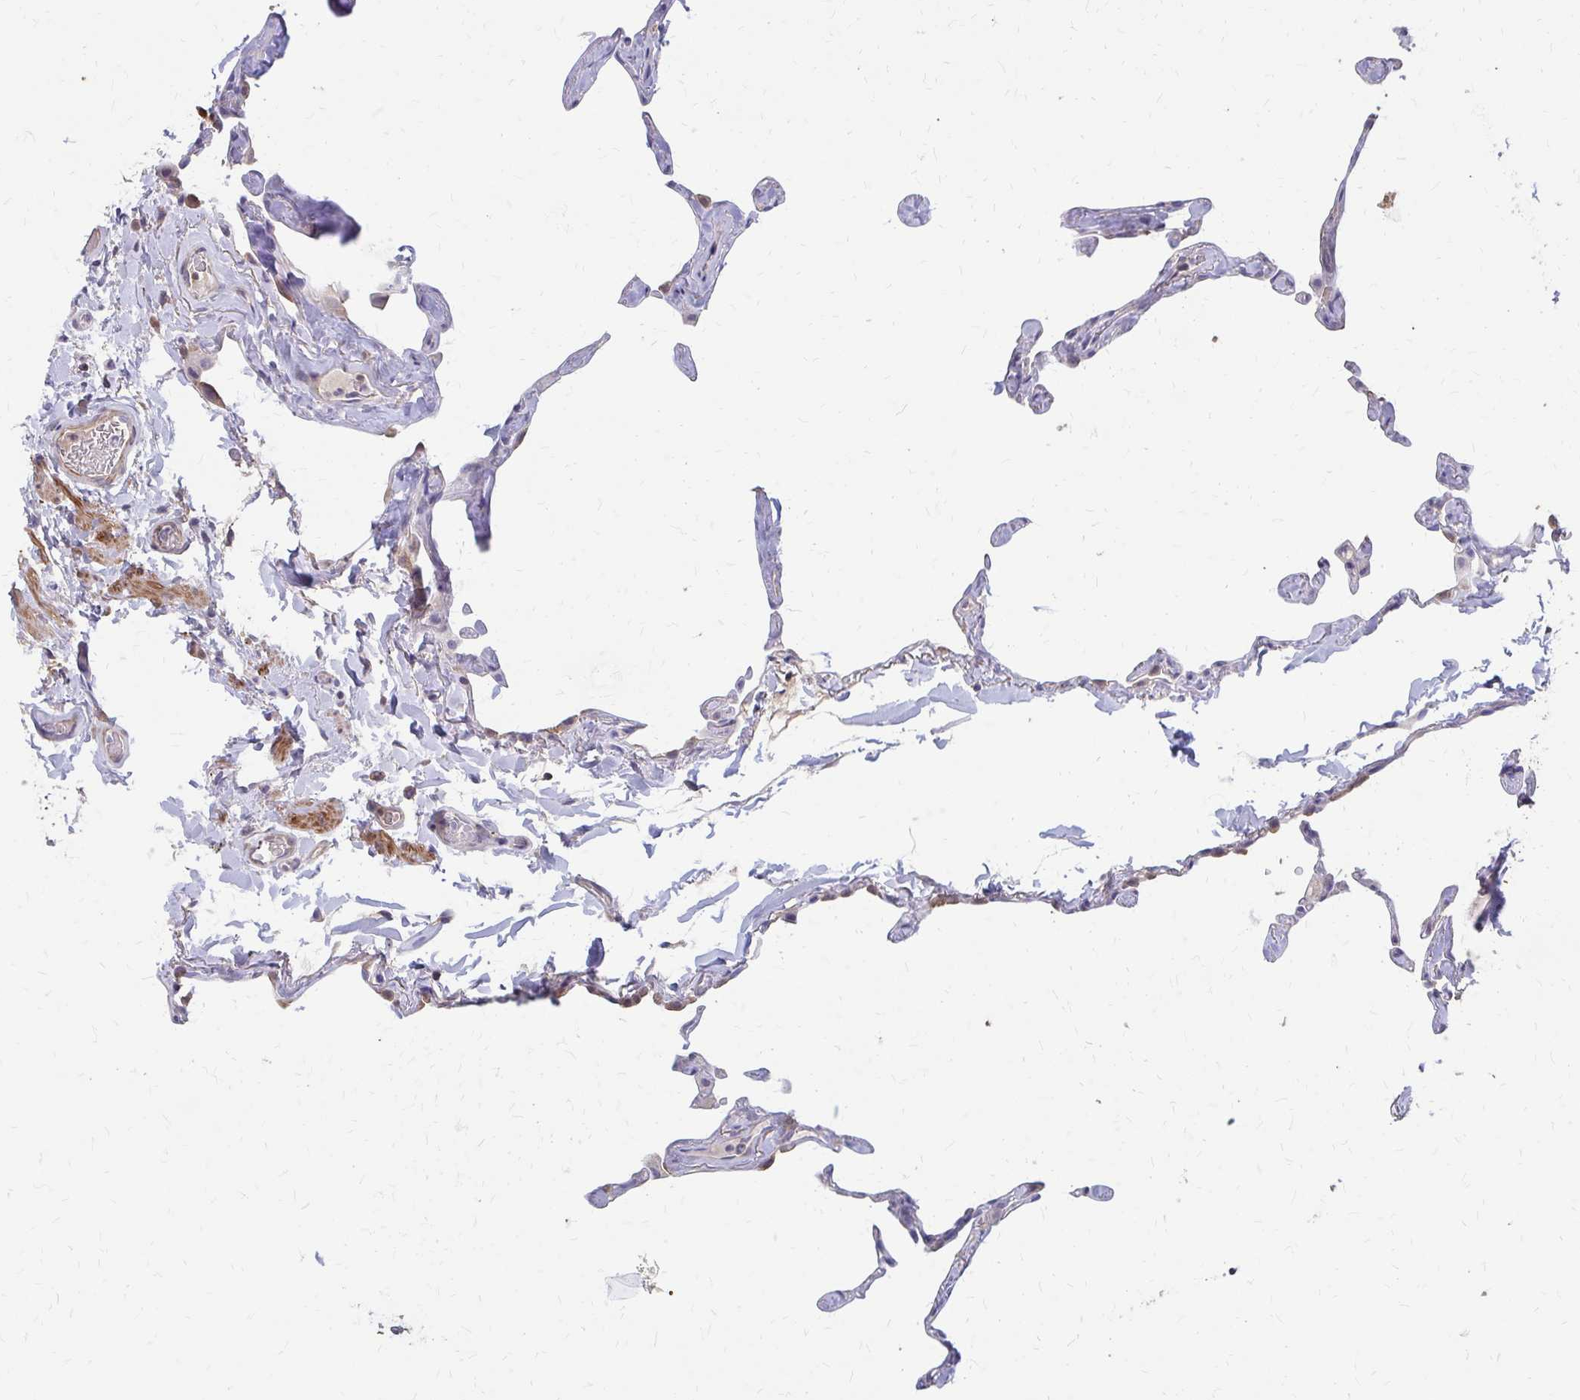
{"staining": {"intensity": "weak", "quantity": "<25%", "location": "cytoplasmic/membranous"}, "tissue": "lung", "cell_type": "Alveolar cells", "image_type": "normal", "snomed": [{"axis": "morphology", "description": "Normal tissue, NOS"}, {"axis": "topography", "description": "Lung"}], "caption": "This is an IHC histopathology image of benign lung. There is no staining in alveolar cells.", "gene": "IFI44L", "patient": {"sex": "male", "age": 65}}